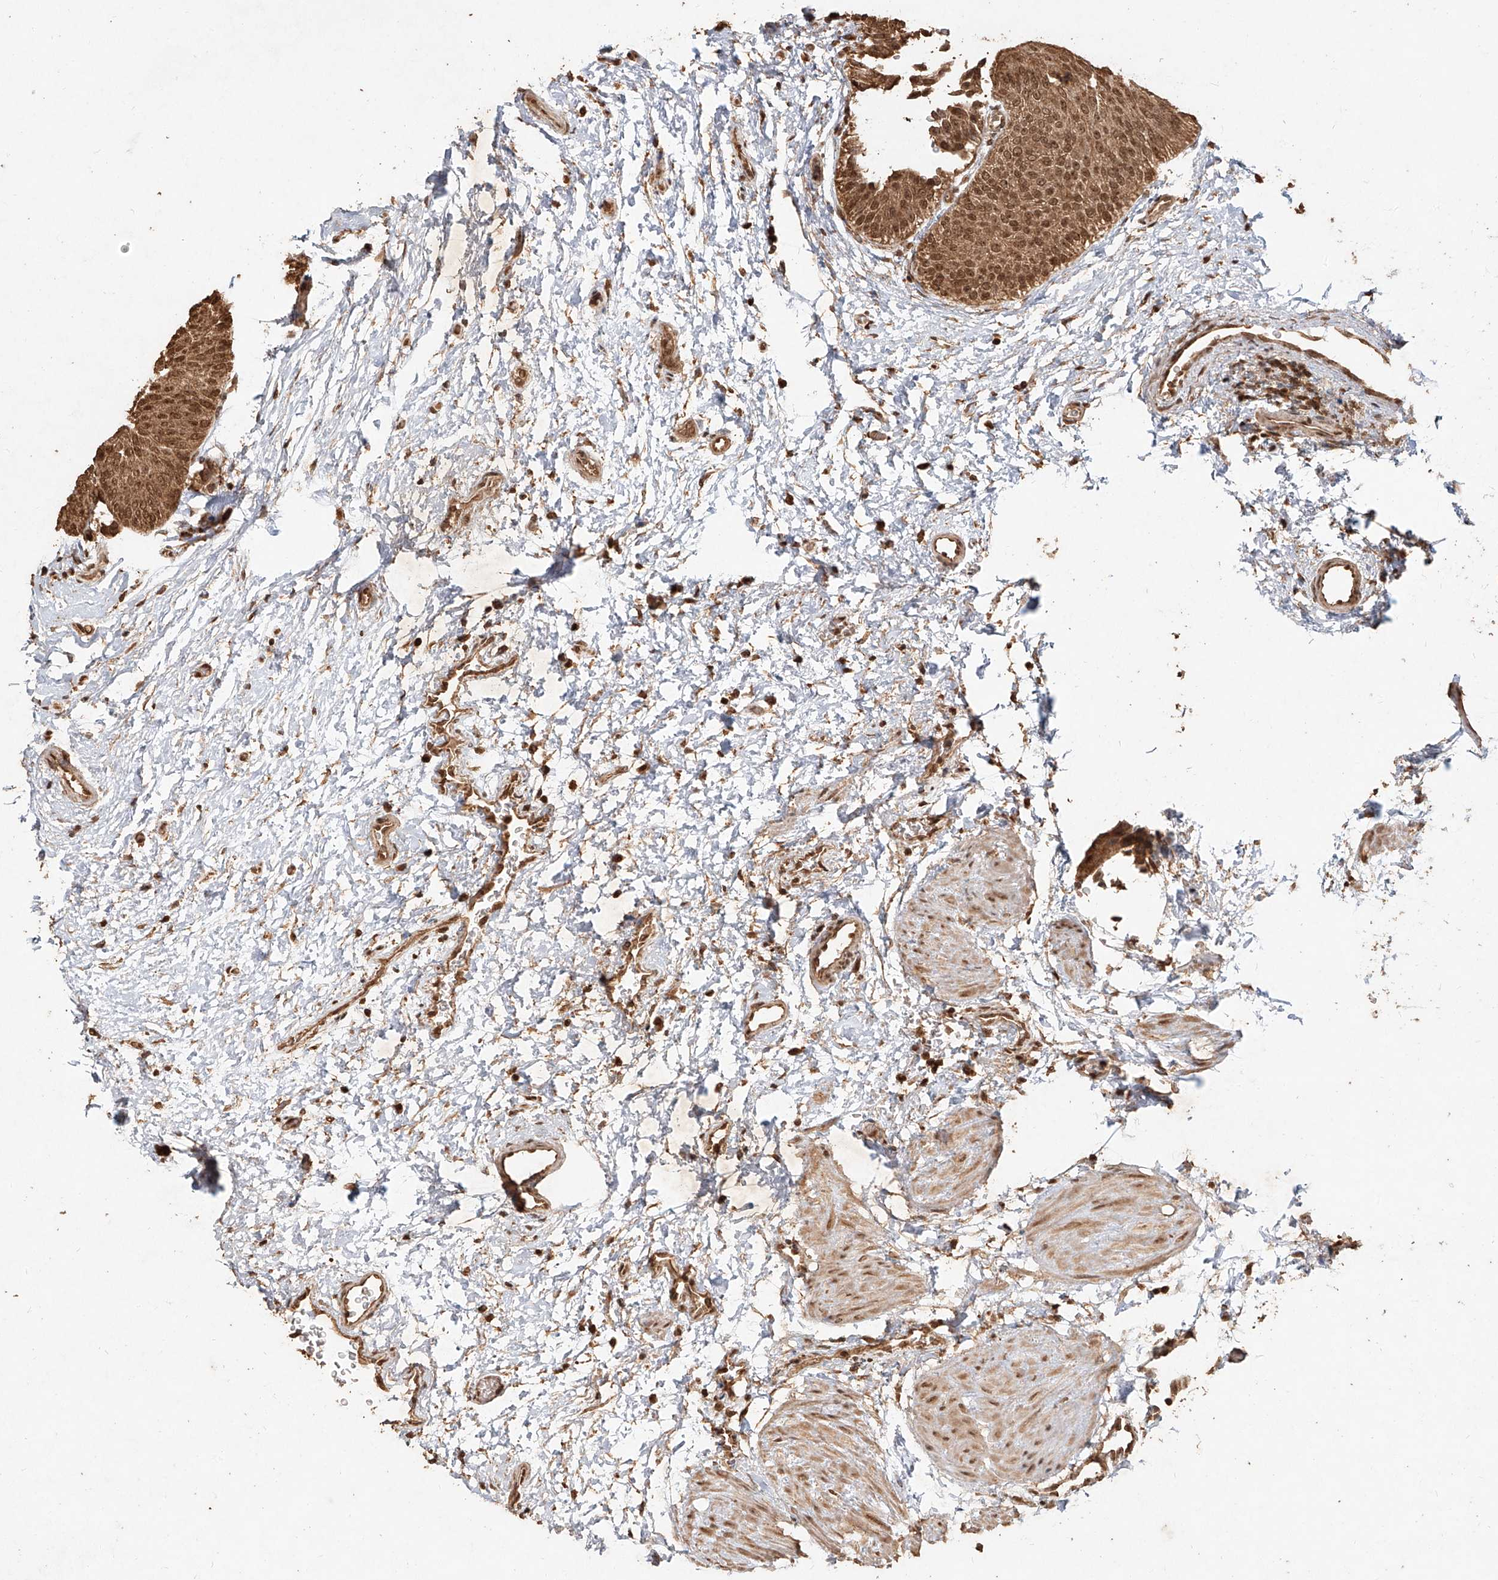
{"staining": {"intensity": "moderate", "quantity": ">75%", "location": "cytoplasmic/membranous,nuclear"}, "tissue": "urothelial cancer", "cell_type": "Tumor cells", "image_type": "cancer", "snomed": [{"axis": "morphology", "description": "Urothelial carcinoma, Low grade"}, {"axis": "topography", "description": "Urinary bladder"}], "caption": "About >75% of tumor cells in urothelial cancer demonstrate moderate cytoplasmic/membranous and nuclear protein staining as visualized by brown immunohistochemical staining.", "gene": "UBE2K", "patient": {"sex": "female", "age": 60}}